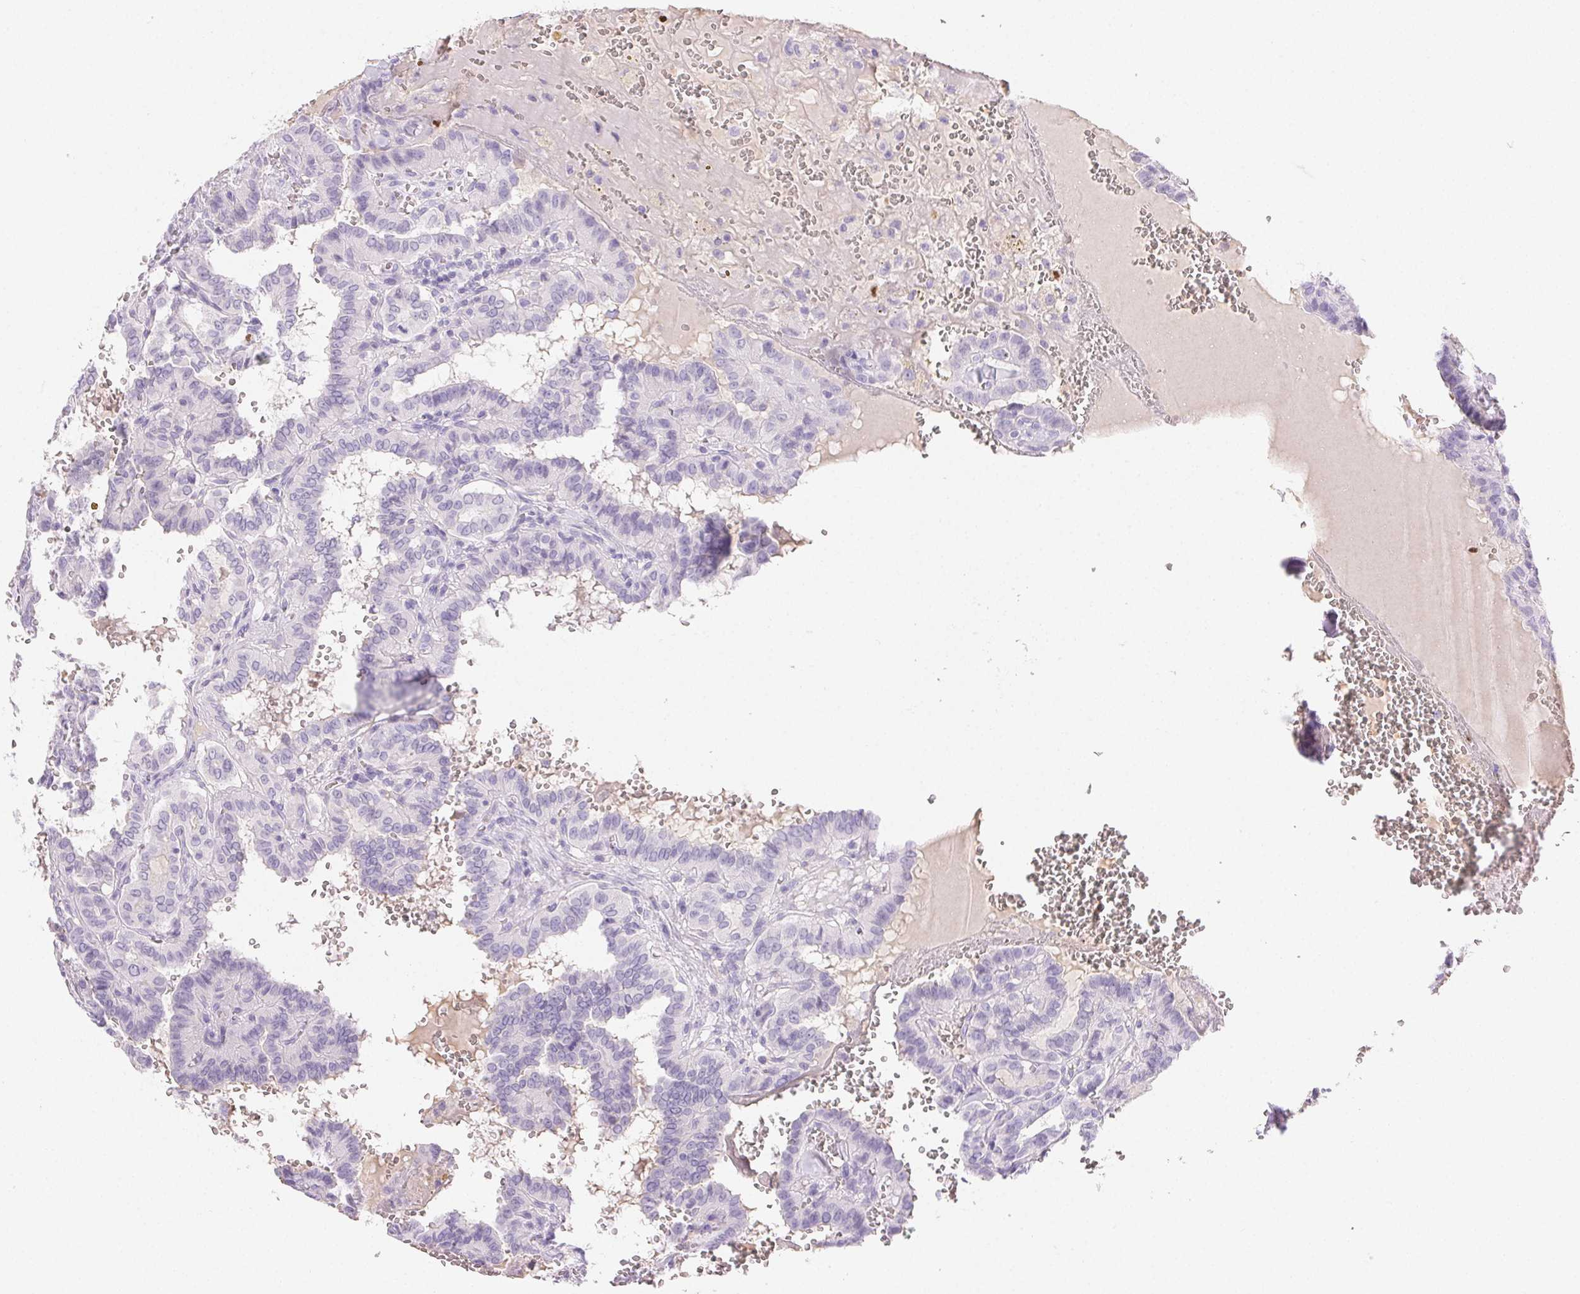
{"staining": {"intensity": "negative", "quantity": "none", "location": "none"}, "tissue": "thyroid cancer", "cell_type": "Tumor cells", "image_type": "cancer", "snomed": [{"axis": "morphology", "description": "Papillary adenocarcinoma, NOS"}, {"axis": "topography", "description": "Thyroid gland"}], "caption": "A high-resolution image shows immunohistochemistry (IHC) staining of papillary adenocarcinoma (thyroid), which shows no significant staining in tumor cells. (Brightfield microscopy of DAB (3,3'-diaminobenzidine) immunohistochemistry at high magnification).", "gene": "PADI4", "patient": {"sex": "female", "age": 21}}